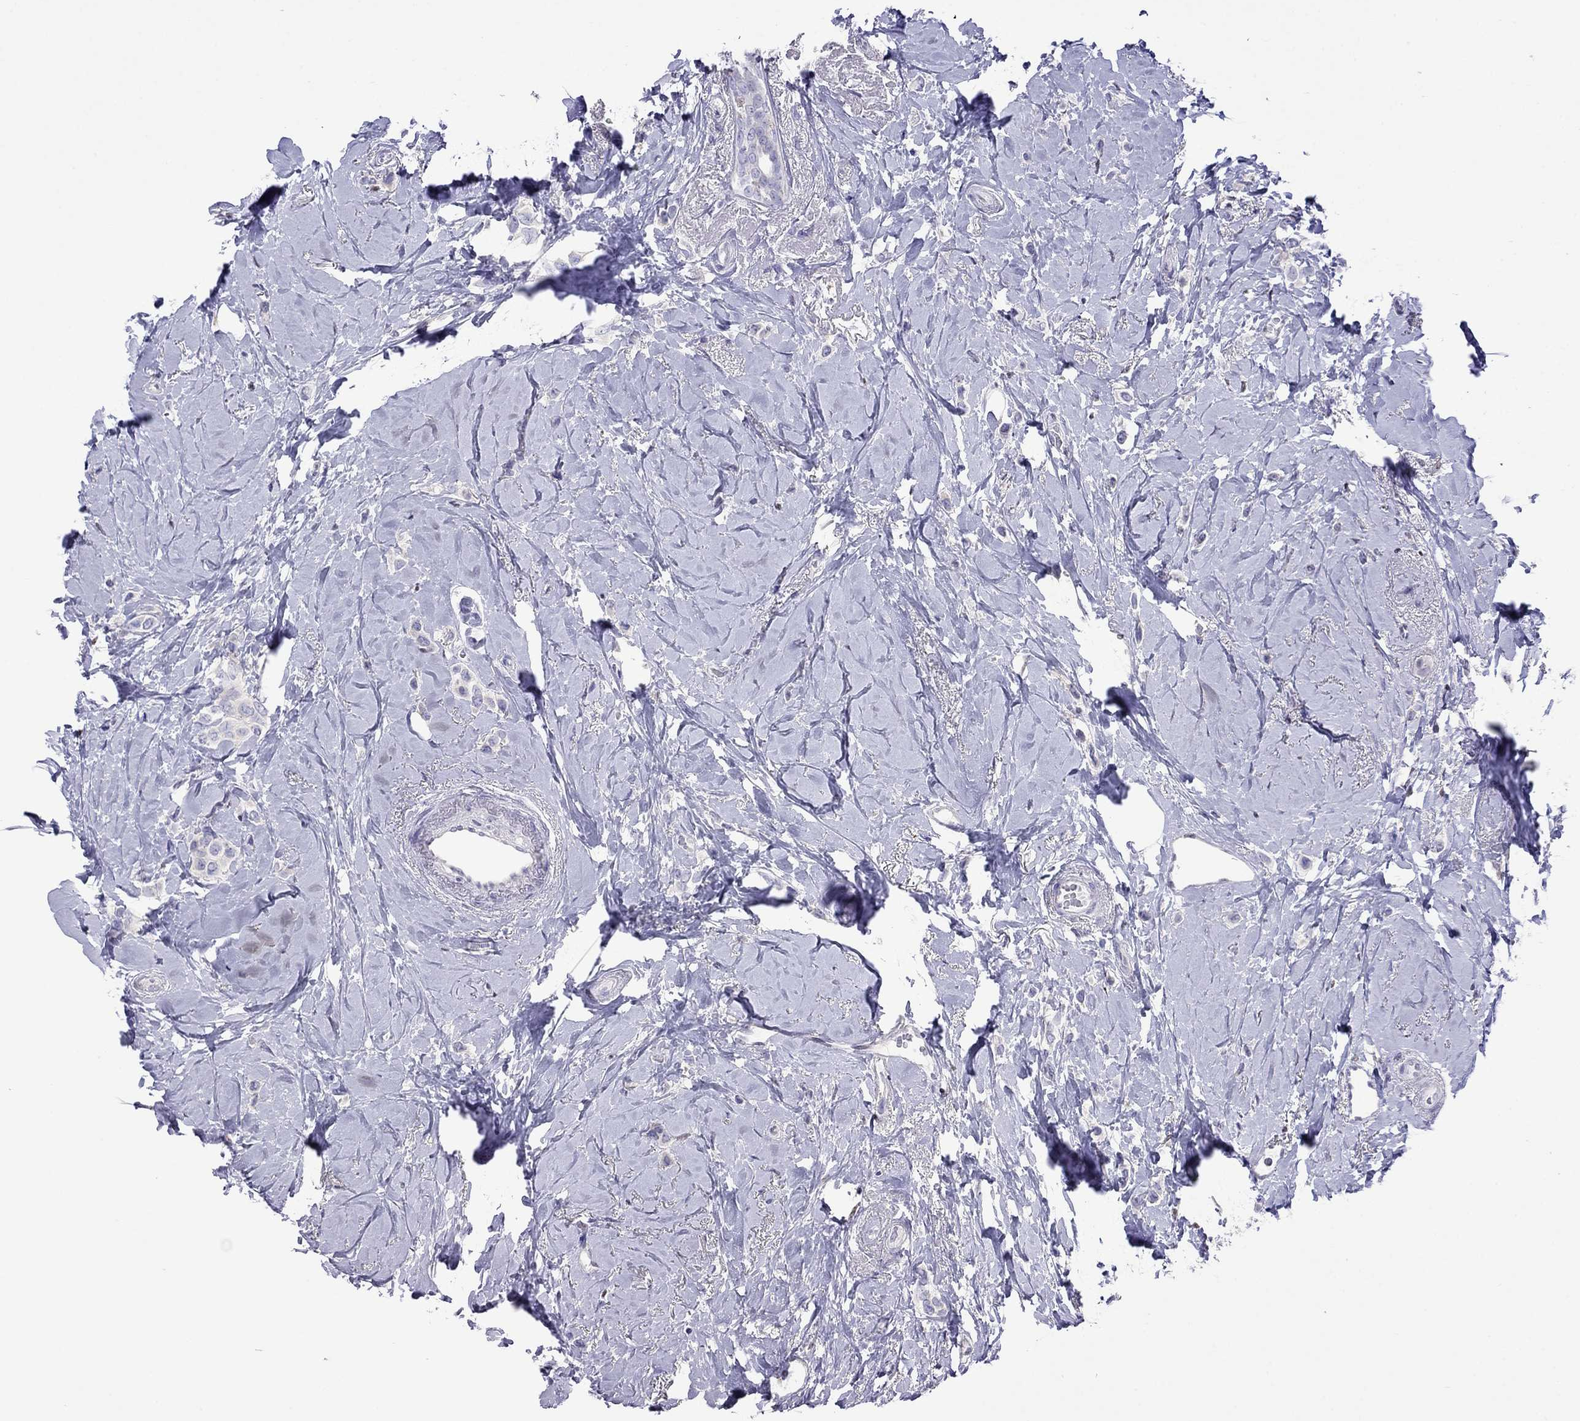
{"staining": {"intensity": "negative", "quantity": "none", "location": "none"}, "tissue": "breast cancer", "cell_type": "Tumor cells", "image_type": "cancer", "snomed": [{"axis": "morphology", "description": "Lobular carcinoma"}, {"axis": "topography", "description": "Breast"}], "caption": "Photomicrograph shows no significant protein positivity in tumor cells of lobular carcinoma (breast). Nuclei are stained in blue.", "gene": "MPZ", "patient": {"sex": "female", "age": 66}}